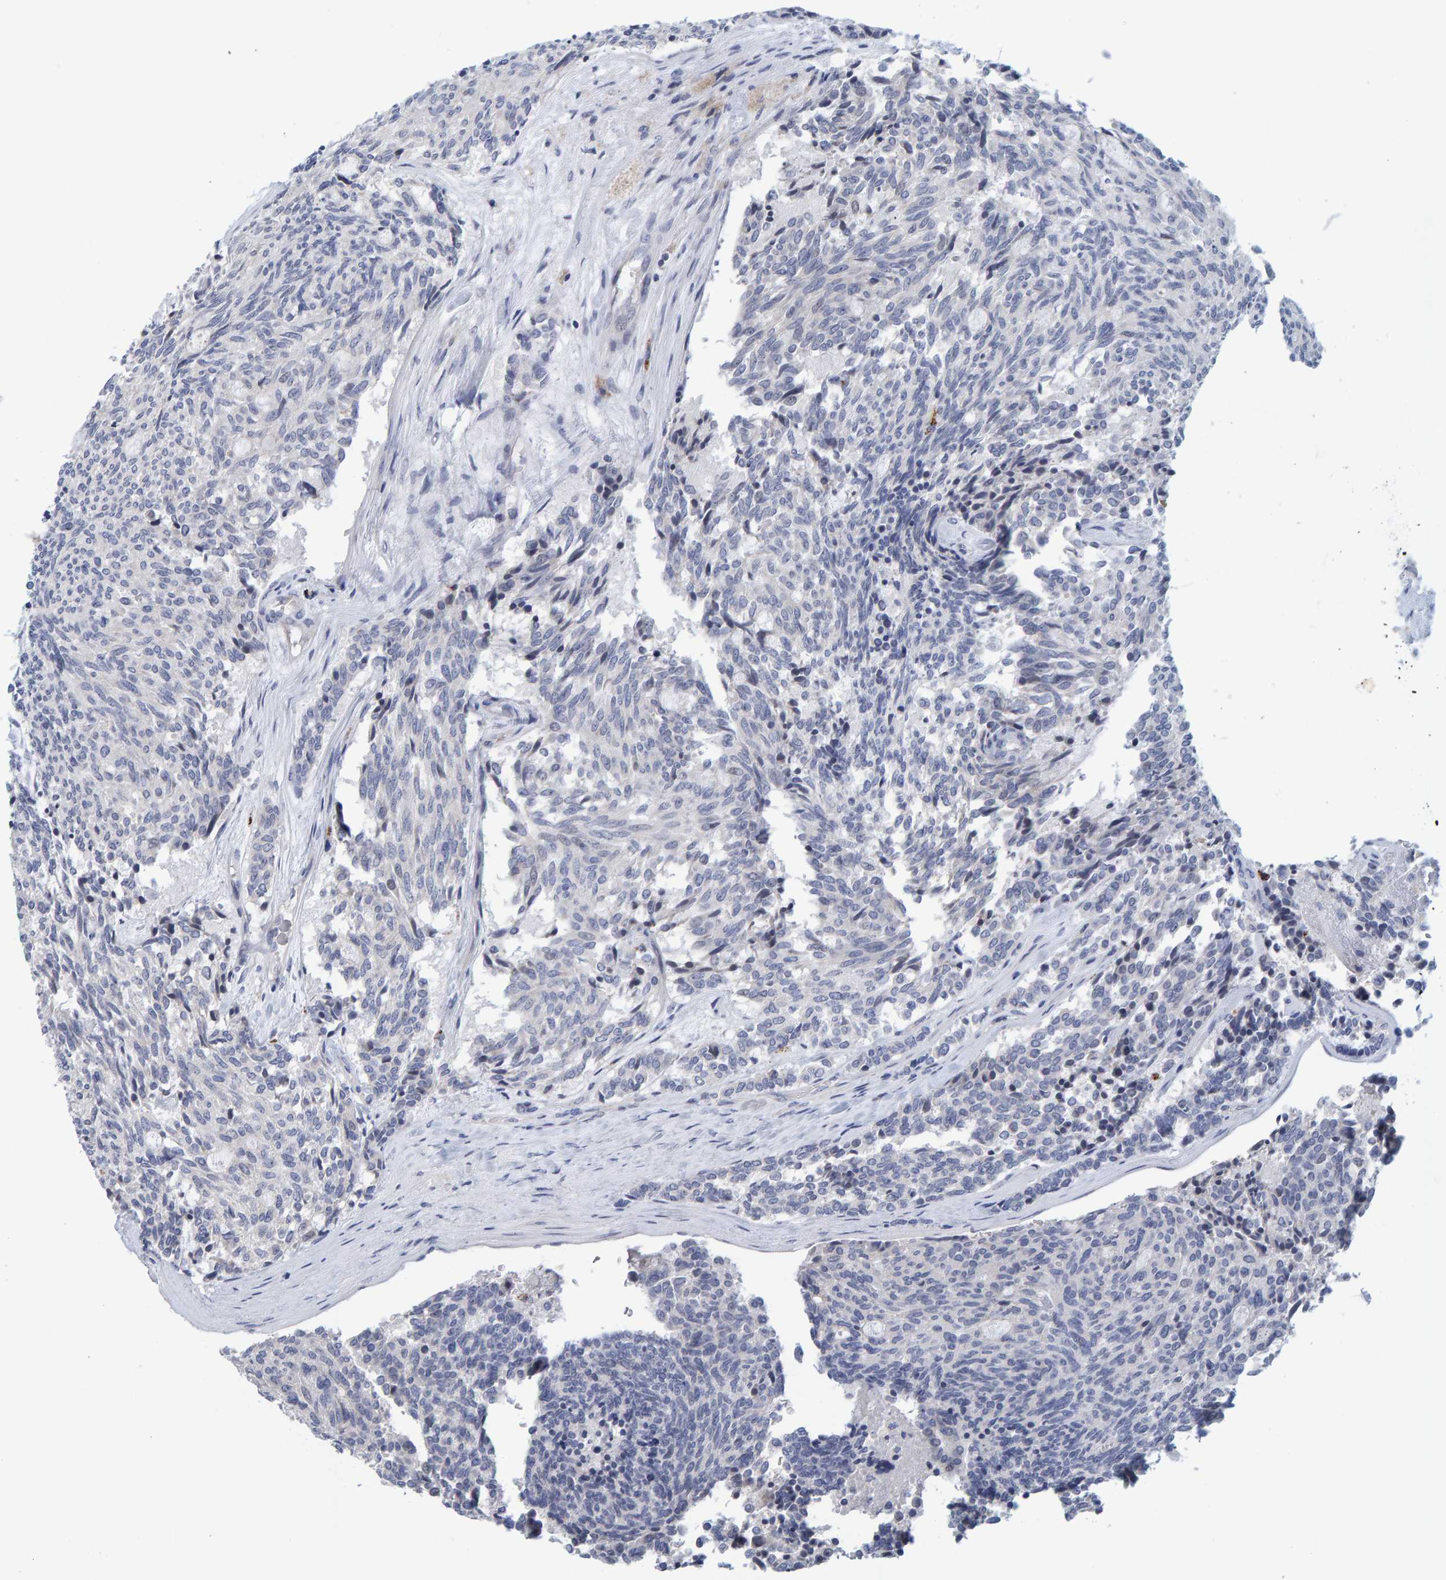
{"staining": {"intensity": "negative", "quantity": "none", "location": "none"}, "tissue": "carcinoid", "cell_type": "Tumor cells", "image_type": "cancer", "snomed": [{"axis": "morphology", "description": "Carcinoid, malignant, NOS"}, {"axis": "topography", "description": "Pancreas"}], "caption": "There is no significant staining in tumor cells of carcinoid.", "gene": "ZNF77", "patient": {"sex": "female", "age": 54}}